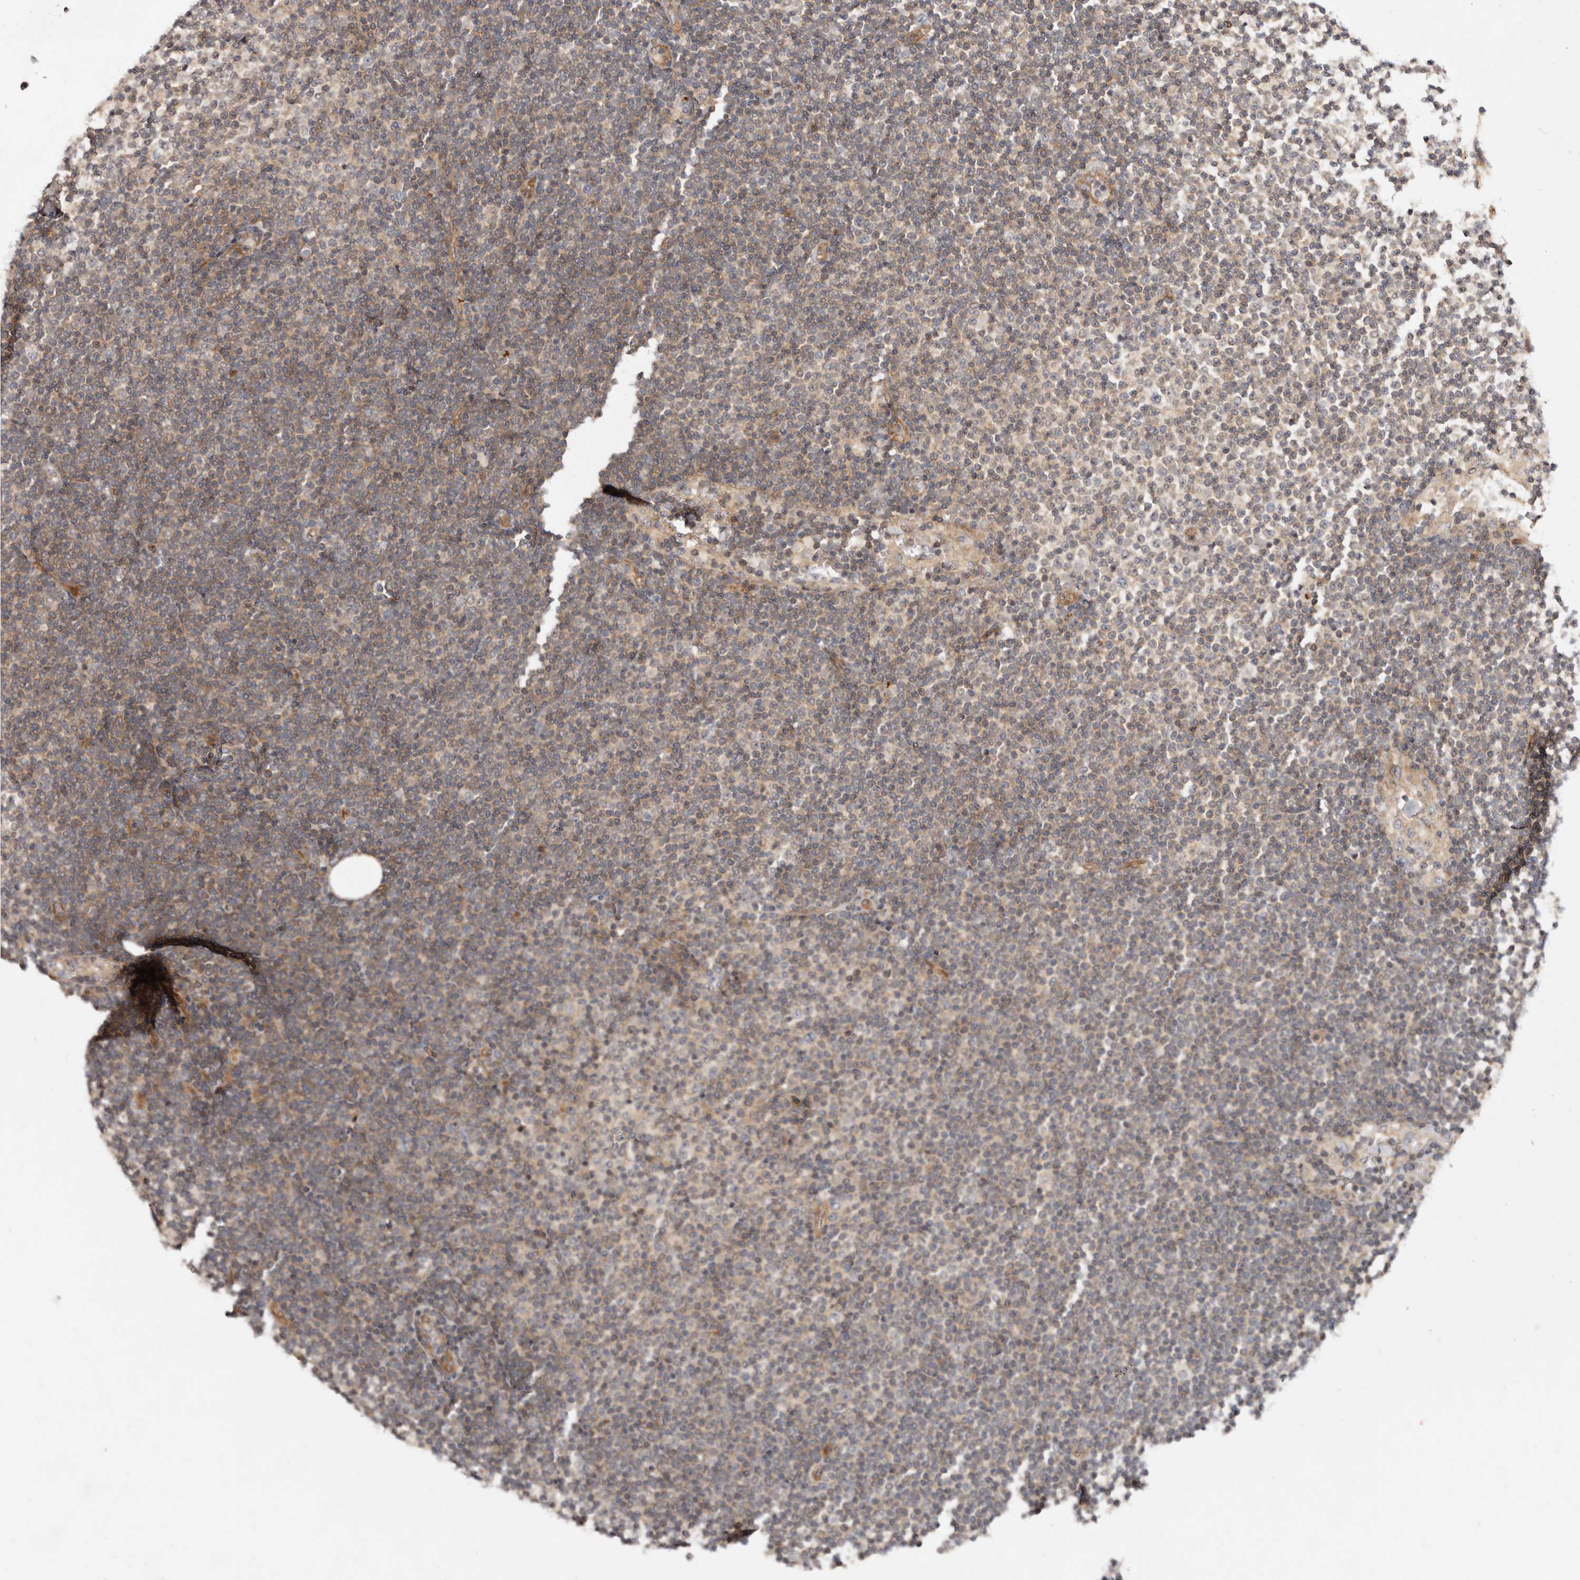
{"staining": {"intensity": "weak", "quantity": "<25%", "location": "cytoplasmic/membranous"}, "tissue": "lymphoma", "cell_type": "Tumor cells", "image_type": "cancer", "snomed": [{"axis": "morphology", "description": "Malignant lymphoma, non-Hodgkin's type, Low grade"}, {"axis": "topography", "description": "Lymph node"}], "caption": "Photomicrograph shows no significant protein expression in tumor cells of lymphoma.", "gene": "PANK4", "patient": {"sex": "female", "age": 53}}